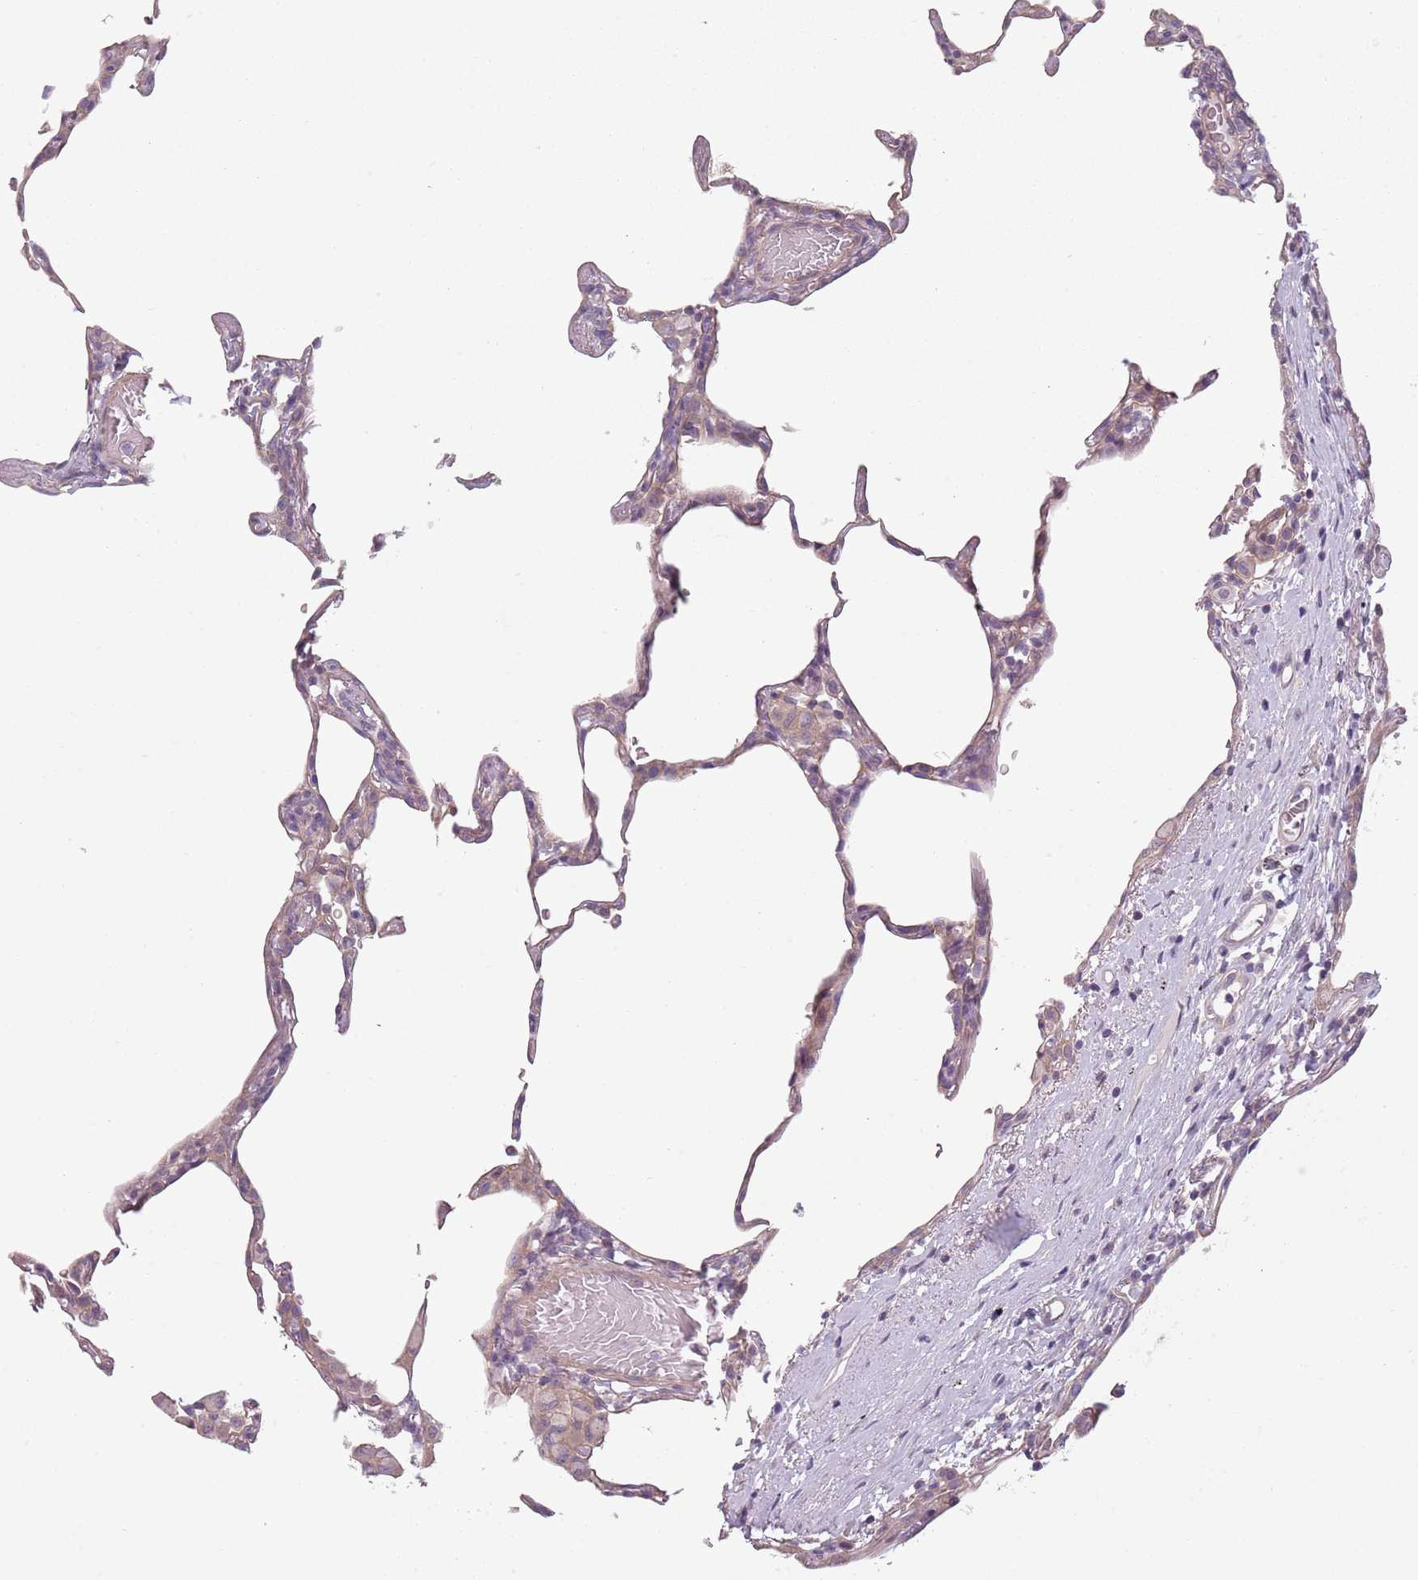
{"staining": {"intensity": "negative", "quantity": "none", "location": "none"}, "tissue": "lung", "cell_type": "Alveolar cells", "image_type": "normal", "snomed": [{"axis": "morphology", "description": "Normal tissue, NOS"}, {"axis": "topography", "description": "Lung"}], "caption": "Immunohistochemistry (IHC) image of normal human lung stained for a protein (brown), which exhibits no staining in alveolar cells.", "gene": "TLCD2", "patient": {"sex": "female", "age": 57}}